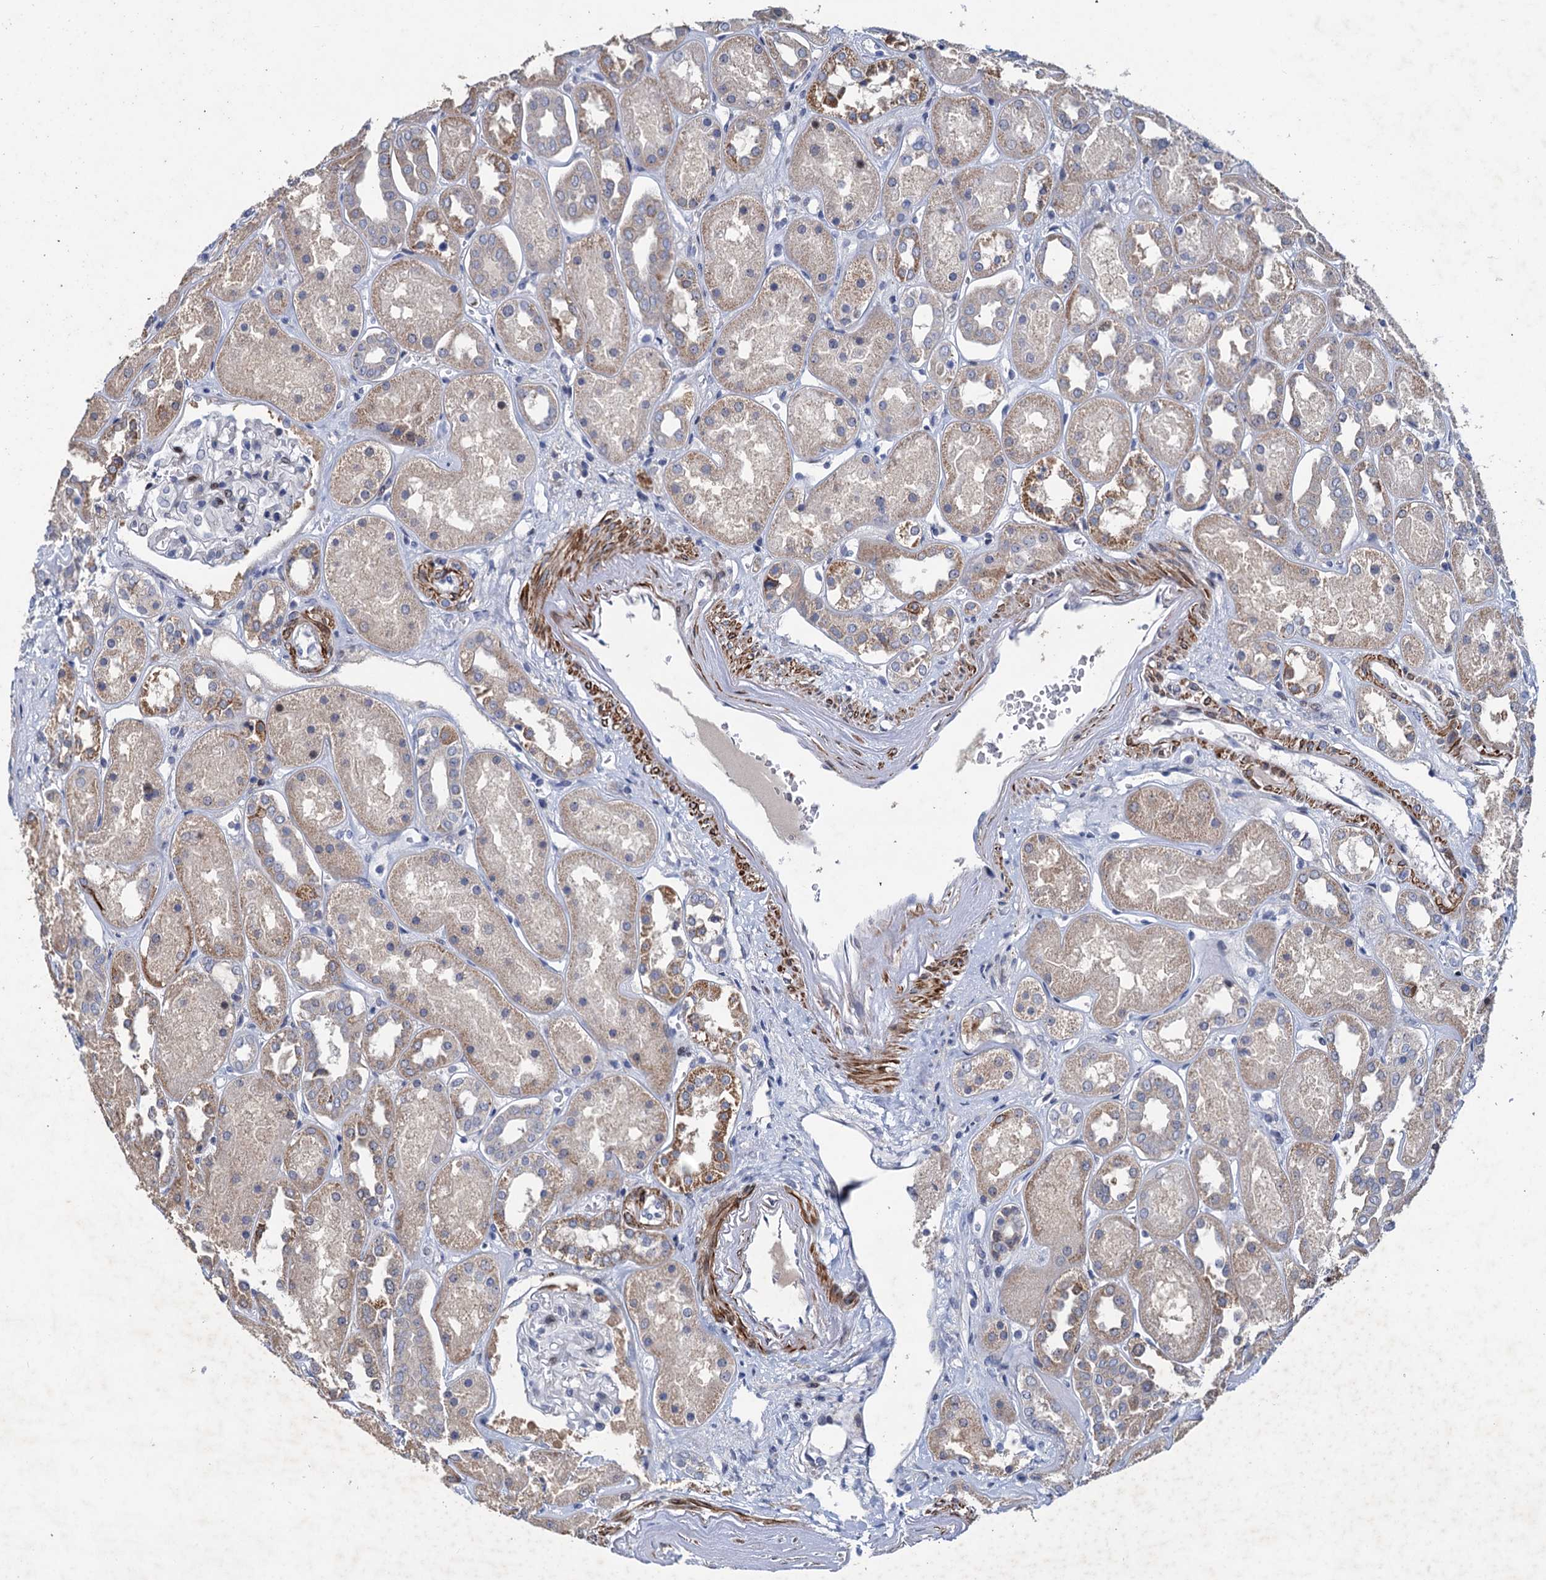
{"staining": {"intensity": "weak", "quantity": "<25%", "location": "cytoplasmic/membranous"}, "tissue": "kidney", "cell_type": "Cells in glomeruli", "image_type": "normal", "snomed": [{"axis": "morphology", "description": "Normal tissue, NOS"}, {"axis": "topography", "description": "Kidney"}], "caption": "Cells in glomeruli show no significant expression in benign kidney. Brightfield microscopy of immunohistochemistry stained with DAB (brown) and hematoxylin (blue), captured at high magnification.", "gene": "ESYT3", "patient": {"sex": "male", "age": 70}}